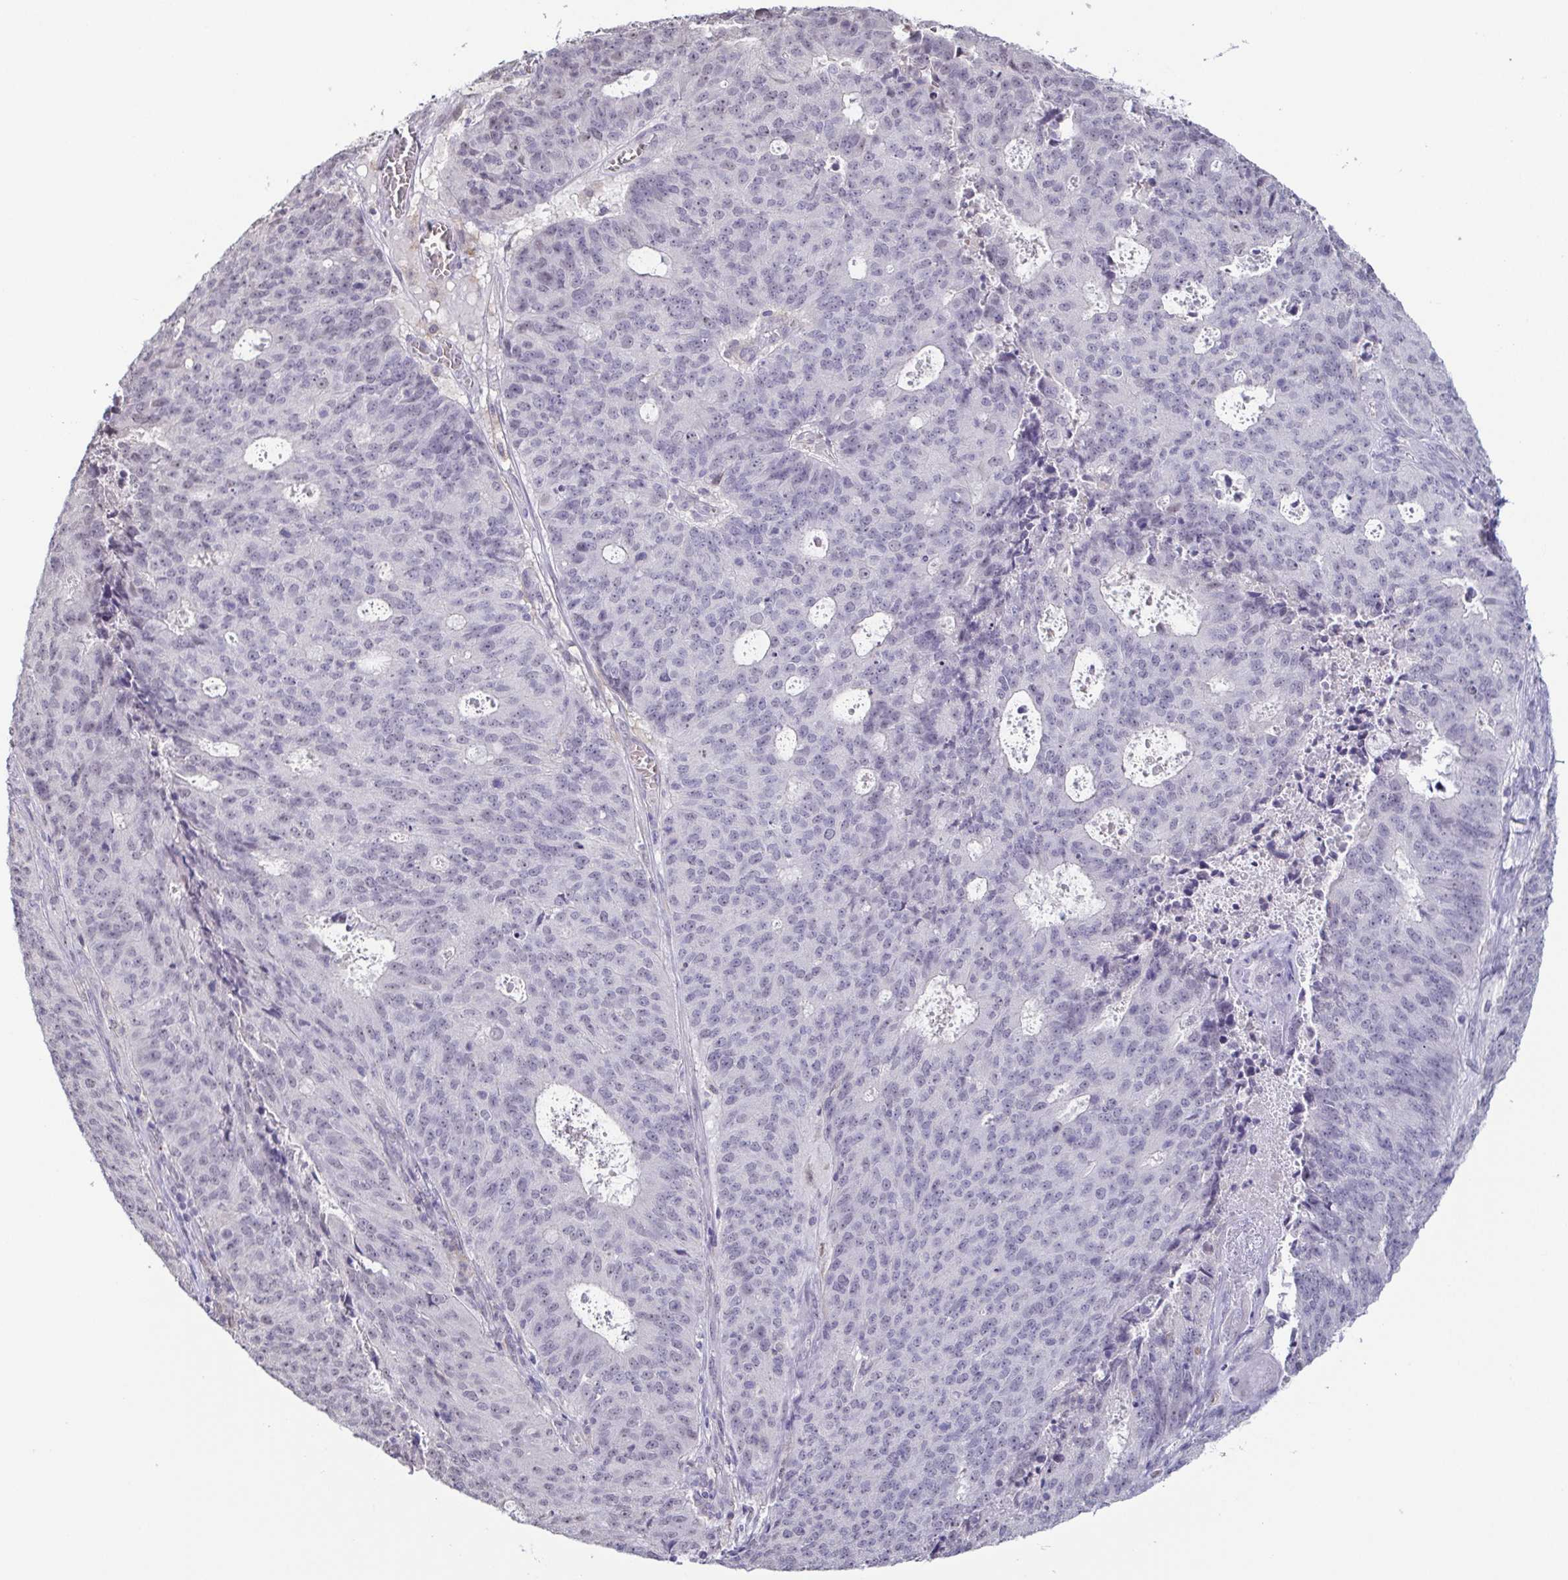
{"staining": {"intensity": "negative", "quantity": "none", "location": "none"}, "tissue": "endometrial cancer", "cell_type": "Tumor cells", "image_type": "cancer", "snomed": [{"axis": "morphology", "description": "Adenocarcinoma, NOS"}, {"axis": "topography", "description": "Endometrium"}], "caption": "There is no significant expression in tumor cells of adenocarcinoma (endometrial).", "gene": "NEFH", "patient": {"sex": "female", "age": 82}}